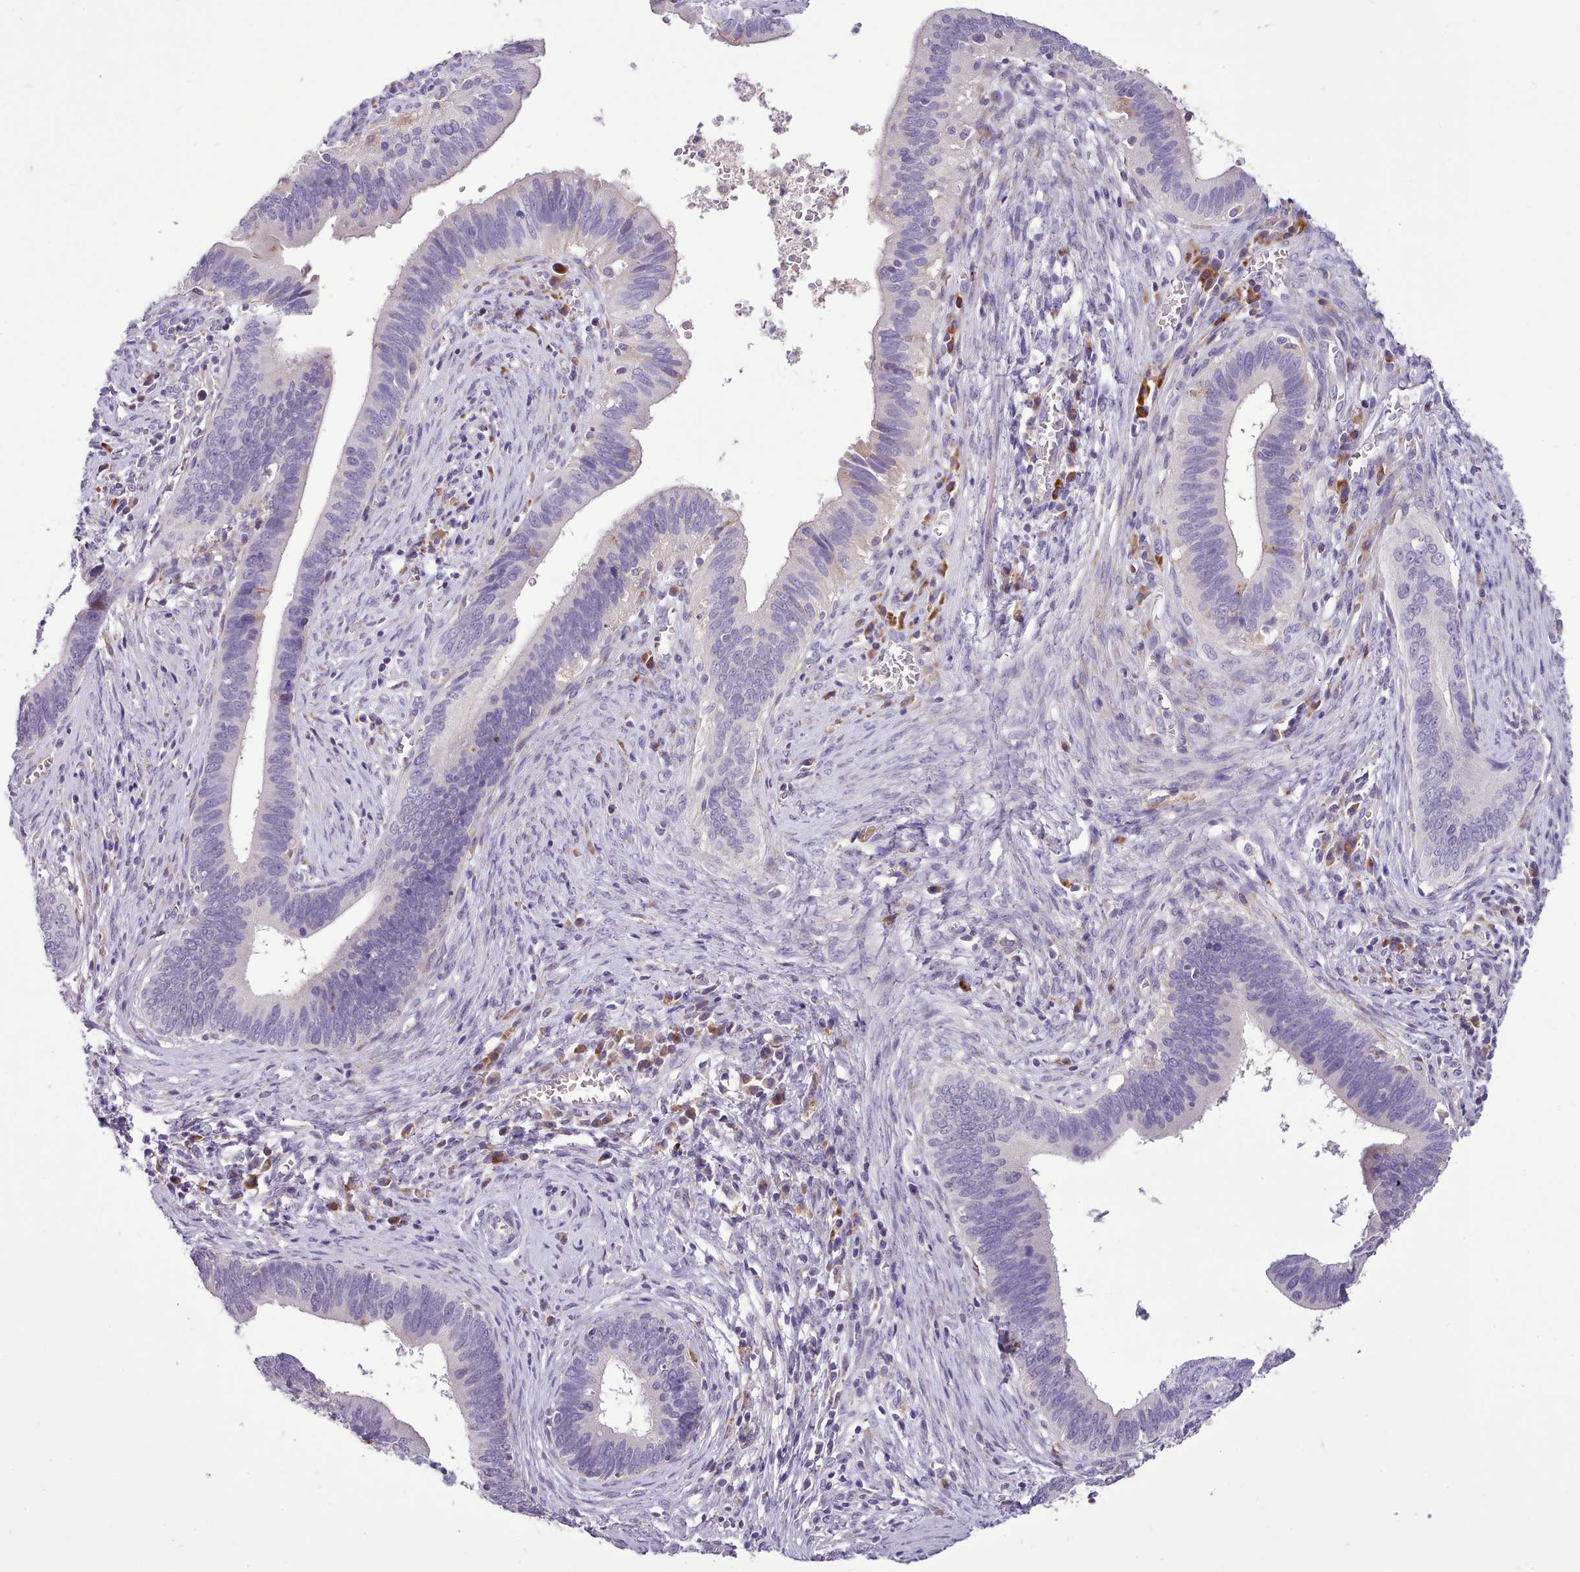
{"staining": {"intensity": "negative", "quantity": "none", "location": "none"}, "tissue": "cervical cancer", "cell_type": "Tumor cells", "image_type": "cancer", "snomed": [{"axis": "morphology", "description": "Adenocarcinoma, NOS"}, {"axis": "topography", "description": "Cervix"}], "caption": "A histopathology image of adenocarcinoma (cervical) stained for a protein exhibits no brown staining in tumor cells.", "gene": "FAM83E", "patient": {"sex": "female", "age": 42}}